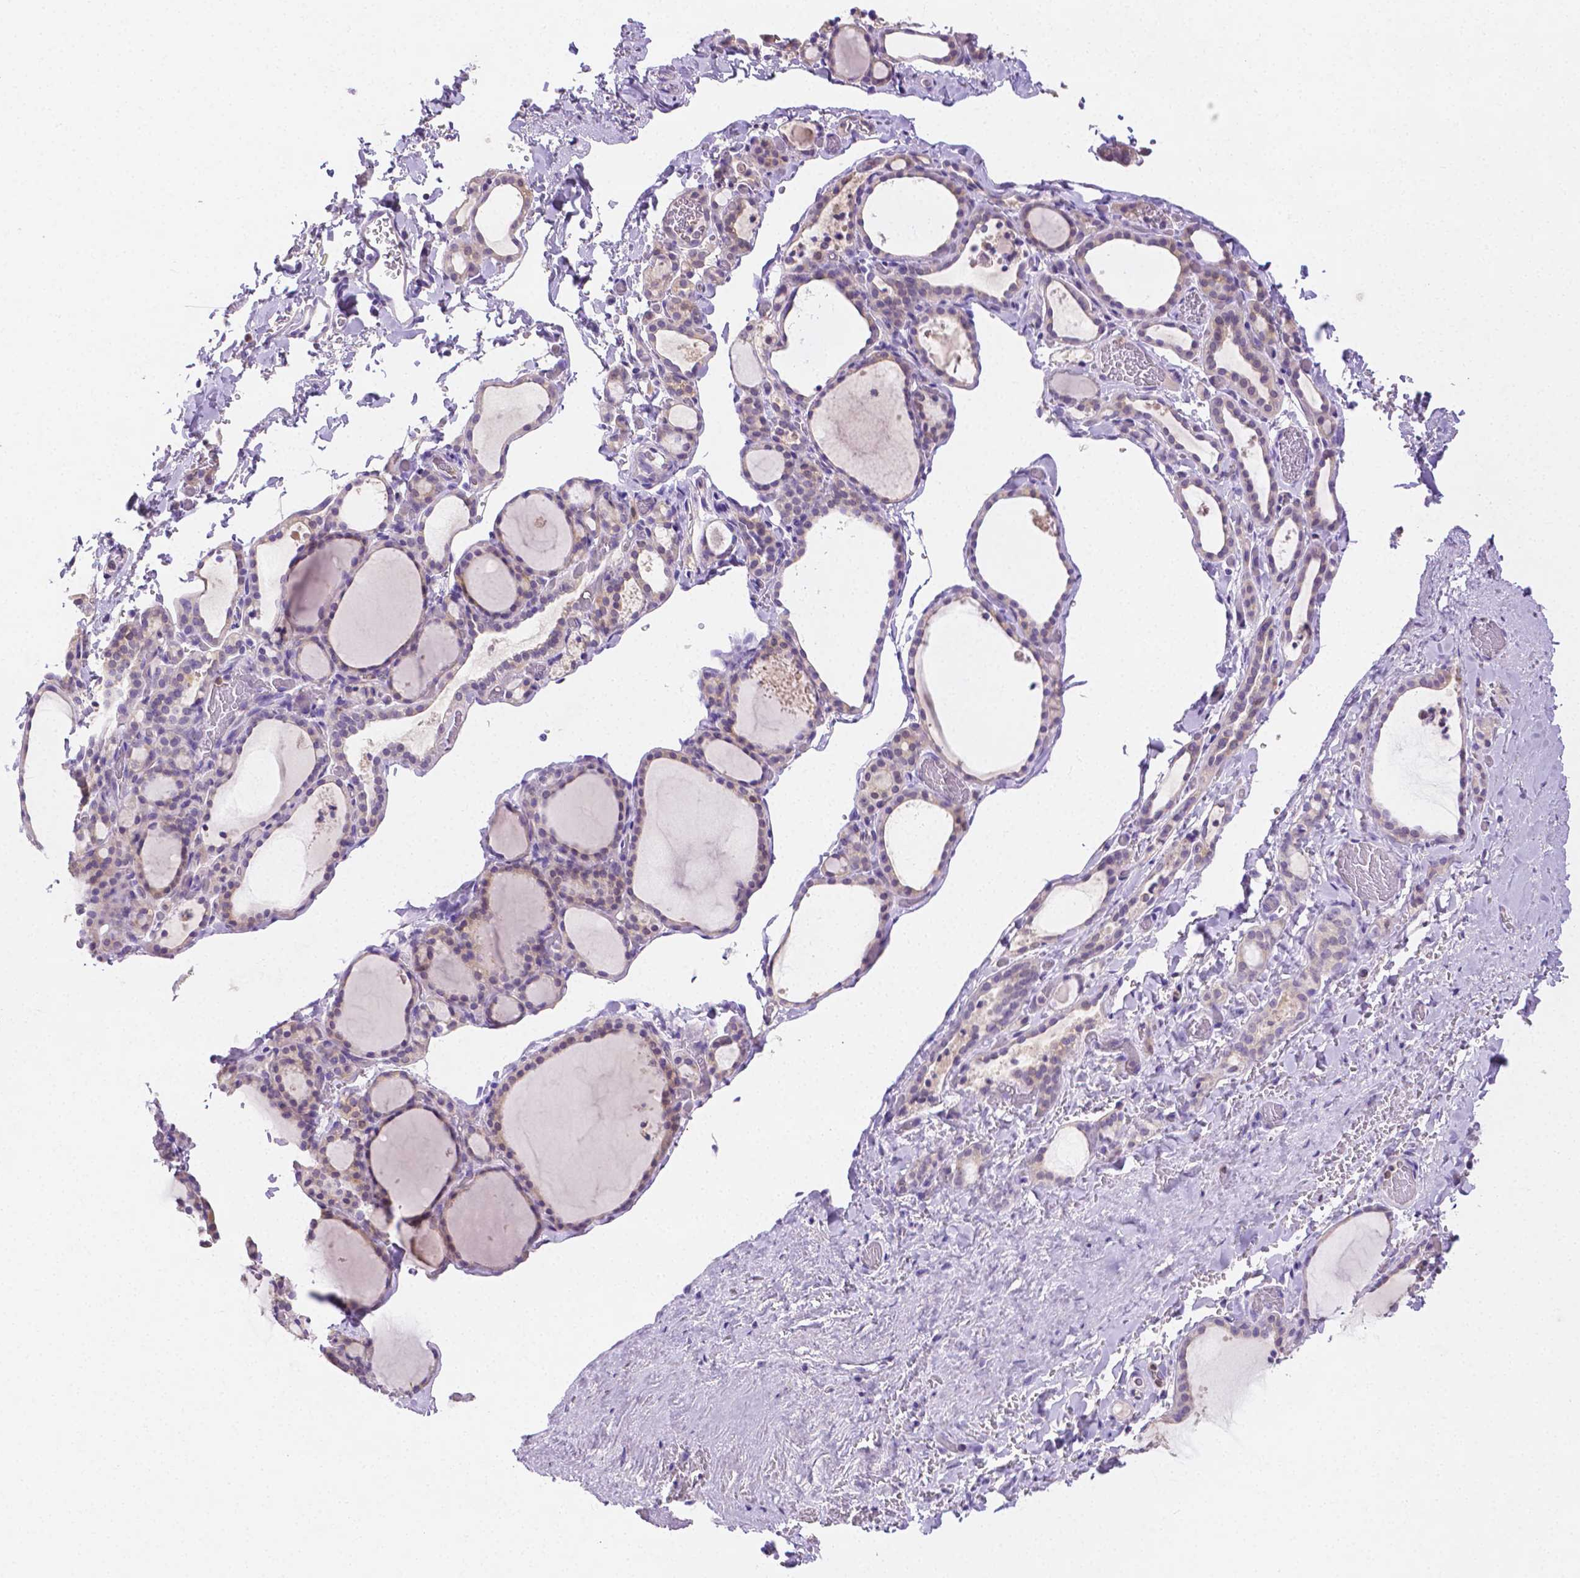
{"staining": {"intensity": "negative", "quantity": "none", "location": "none"}, "tissue": "thyroid gland", "cell_type": "Glandular cells", "image_type": "normal", "snomed": [{"axis": "morphology", "description": "Normal tissue, NOS"}, {"axis": "topography", "description": "Thyroid gland"}], "caption": "This is an immunohistochemistry (IHC) micrograph of unremarkable human thyroid gland. There is no staining in glandular cells.", "gene": "NXPH2", "patient": {"sex": "female", "age": 22}}